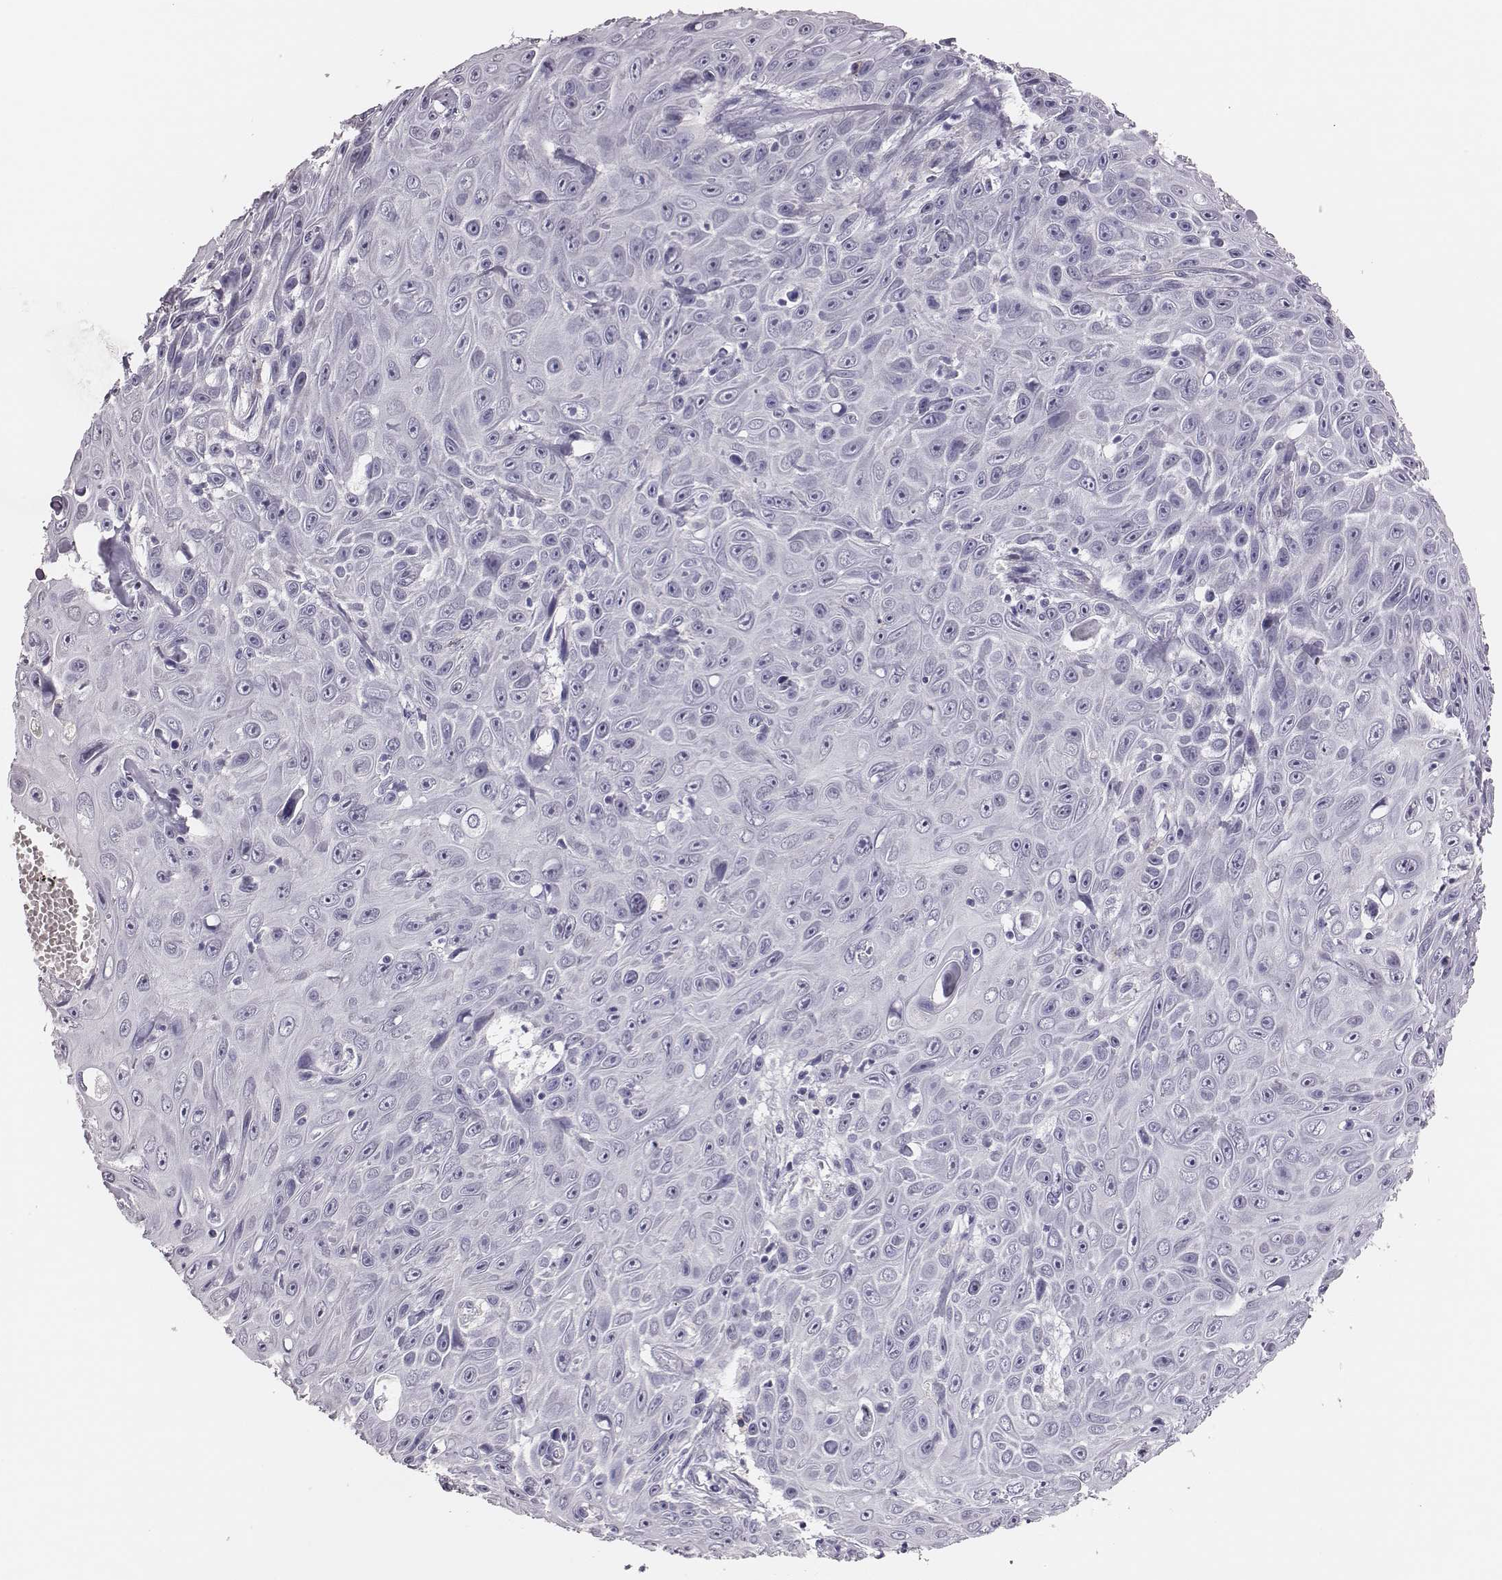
{"staining": {"intensity": "negative", "quantity": "none", "location": "none"}, "tissue": "skin cancer", "cell_type": "Tumor cells", "image_type": "cancer", "snomed": [{"axis": "morphology", "description": "Squamous cell carcinoma, NOS"}, {"axis": "topography", "description": "Skin"}], "caption": "DAB (3,3'-diaminobenzidine) immunohistochemical staining of human skin squamous cell carcinoma exhibits no significant staining in tumor cells.", "gene": "SCML2", "patient": {"sex": "male", "age": 82}}